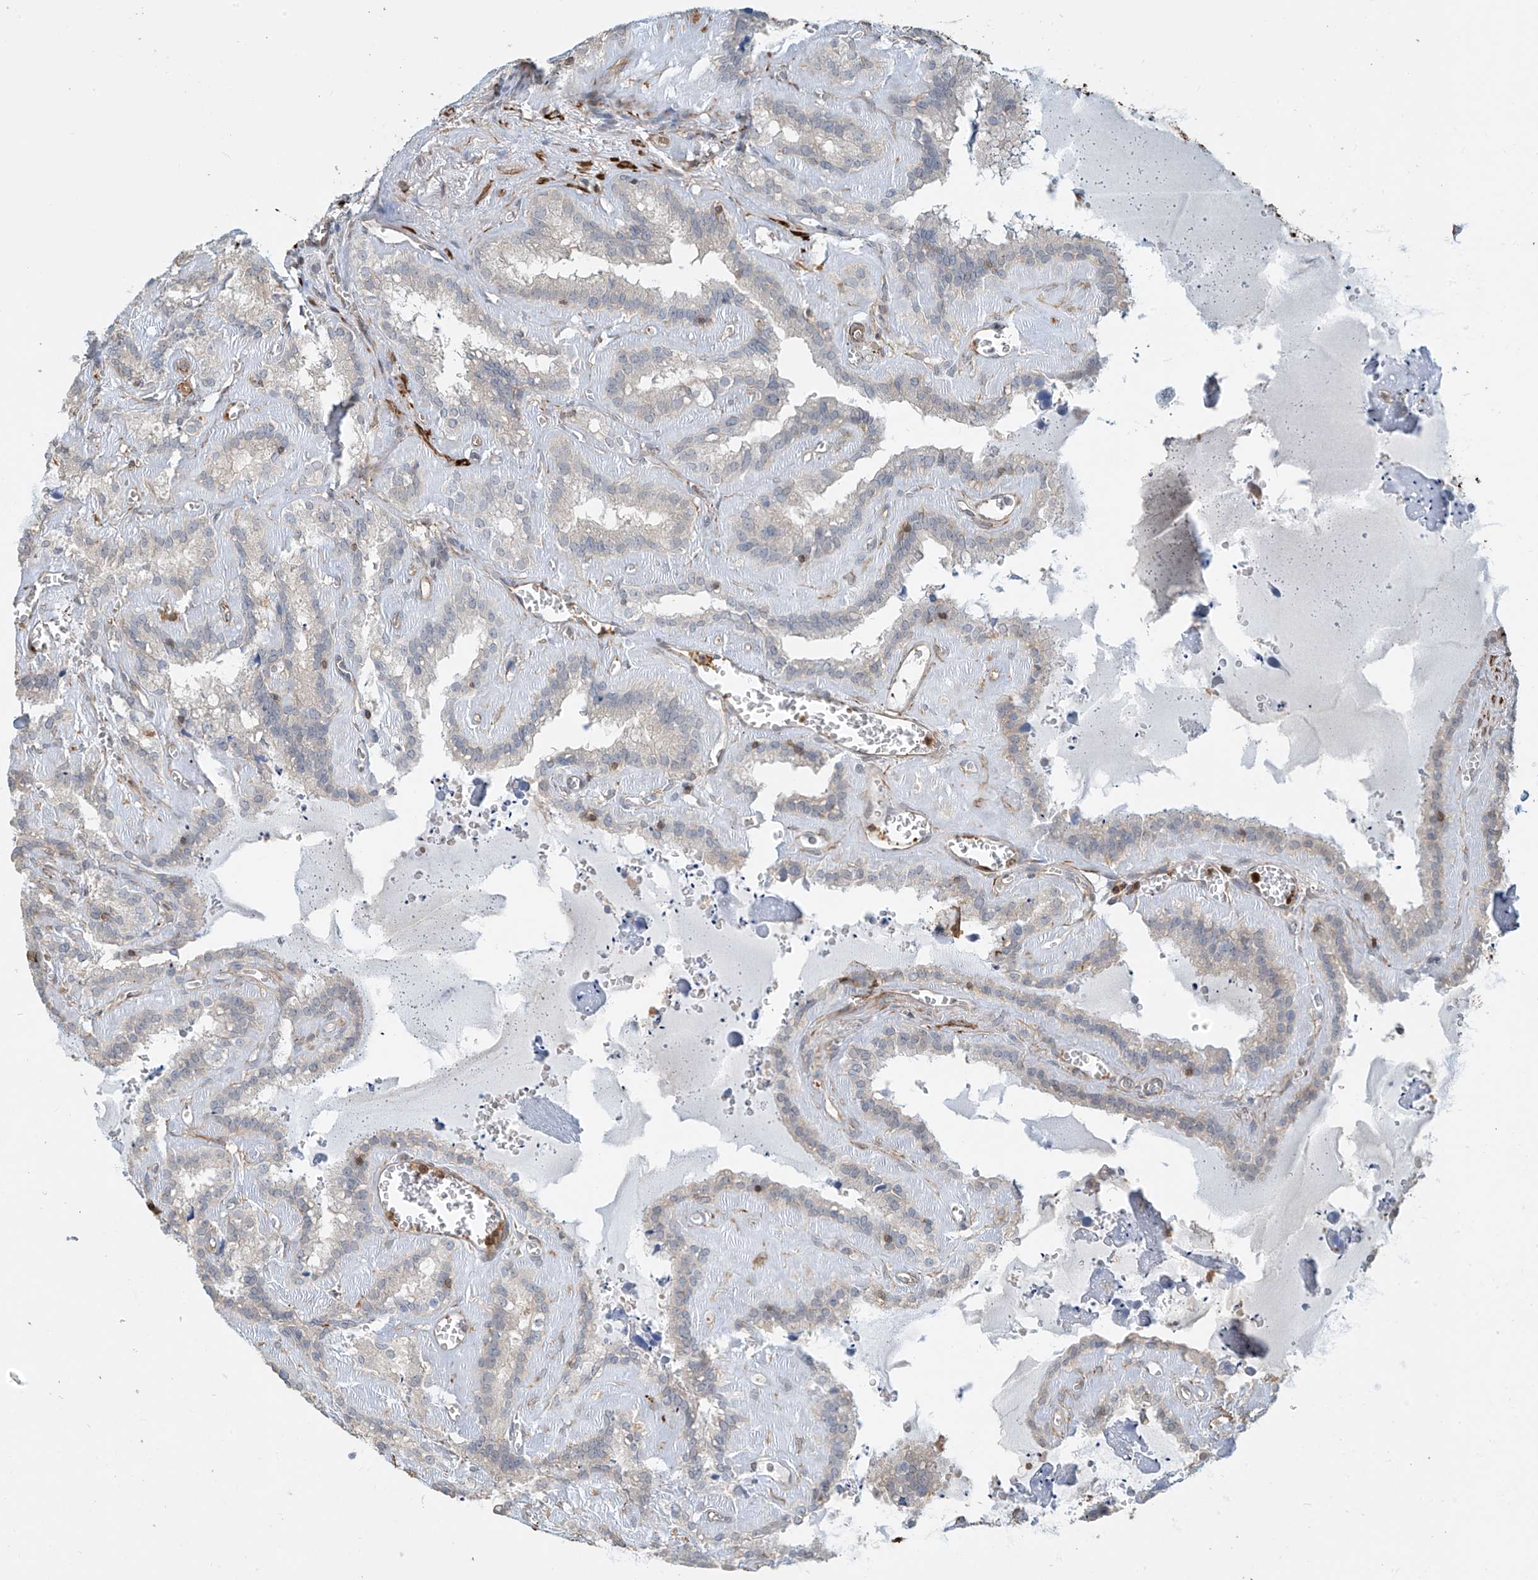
{"staining": {"intensity": "negative", "quantity": "none", "location": "none"}, "tissue": "seminal vesicle", "cell_type": "Glandular cells", "image_type": "normal", "snomed": [{"axis": "morphology", "description": "Normal tissue, NOS"}, {"axis": "topography", "description": "Prostate"}, {"axis": "topography", "description": "Seminal veicle"}], "caption": "Benign seminal vesicle was stained to show a protein in brown. There is no significant positivity in glandular cells. The staining is performed using DAB brown chromogen with nuclei counter-stained in using hematoxylin.", "gene": "SH3BGRL3", "patient": {"sex": "male", "age": 59}}